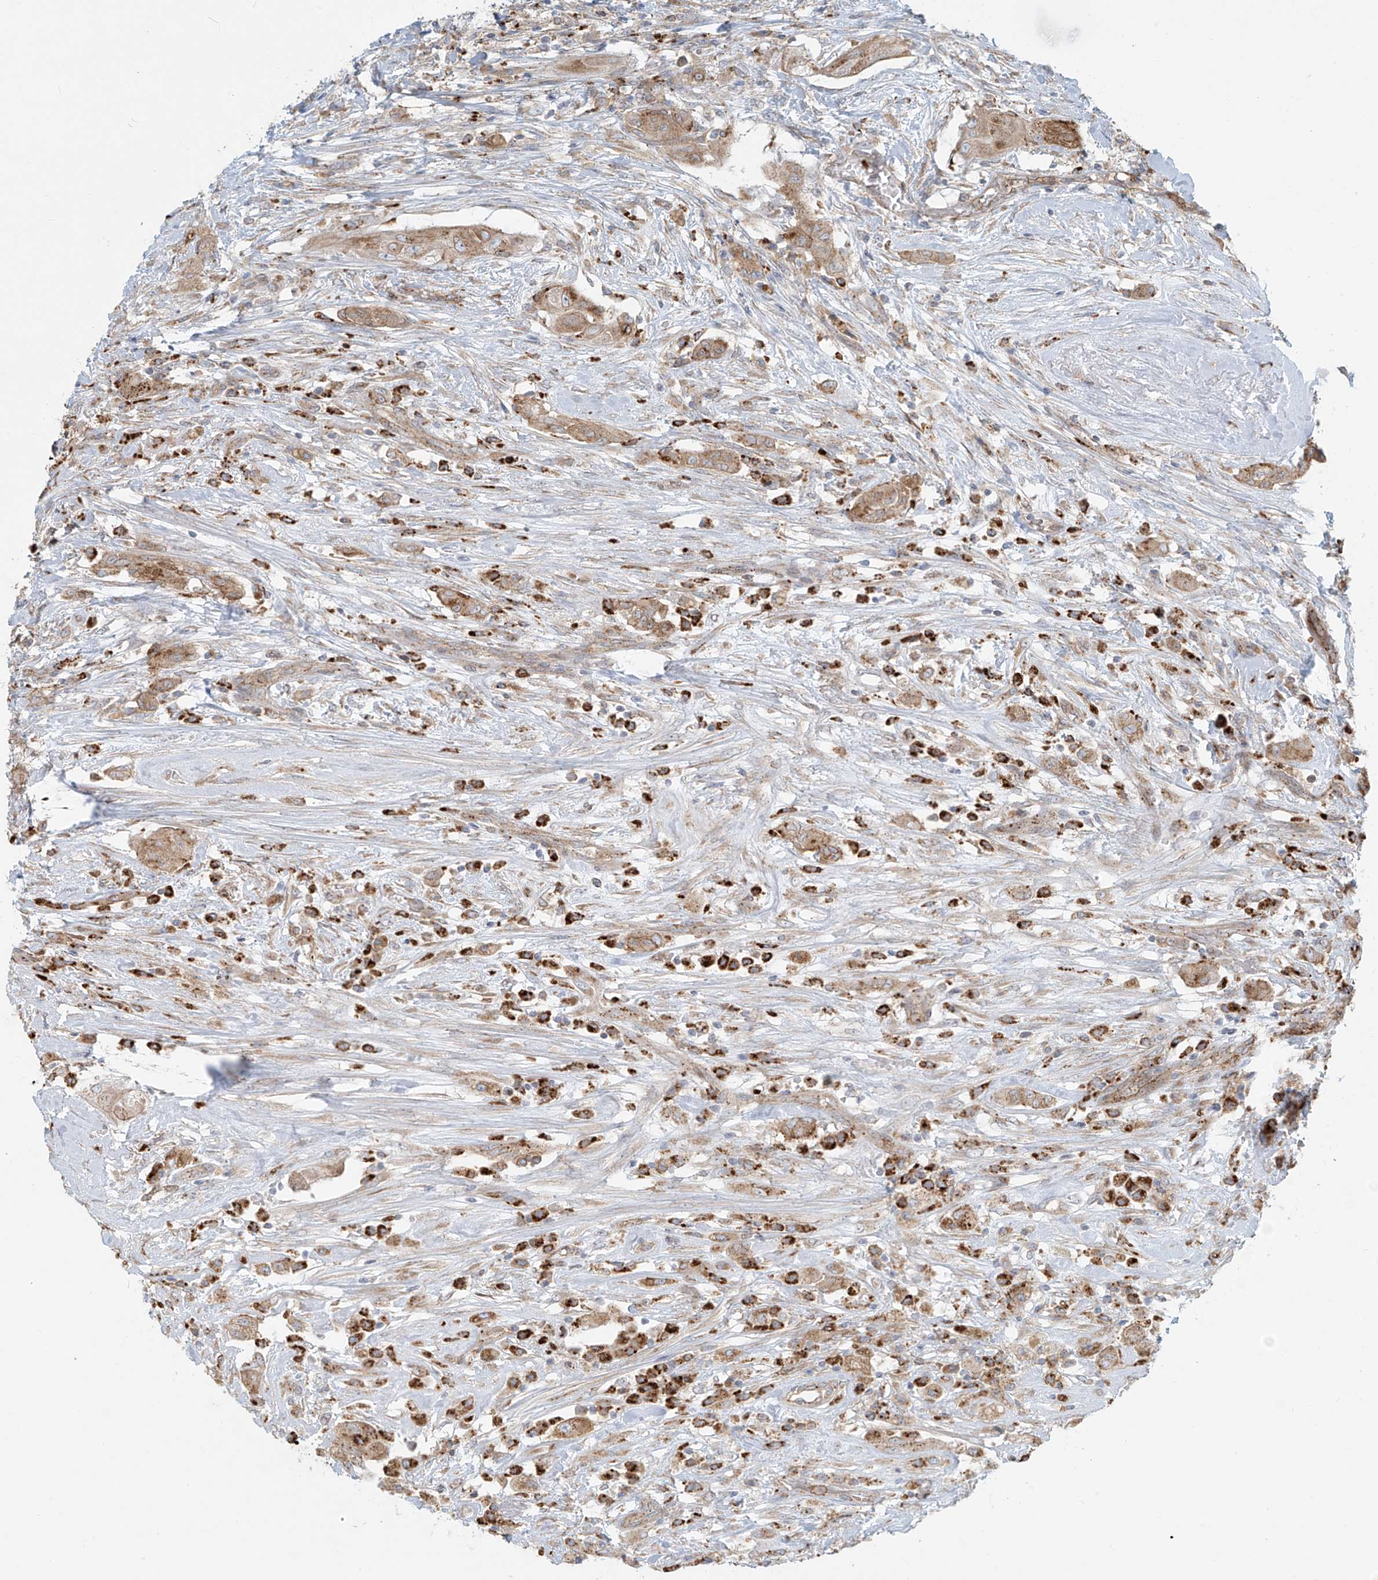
{"staining": {"intensity": "strong", "quantity": "25%-75%", "location": "cytoplasmic/membranous"}, "tissue": "thyroid cancer", "cell_type": "Tumor cells", "image_type": "cancer", "snomed": [{"axis": "morphology", "description": "Papillary adenocarcinoma, NOS"}, {"axis": "topography", "description": "Thyroid gland"}], "caption": "Immunohistochemical staining of papillary adenocarcinoma (thyroid) reveals strong cytoplasmic/membranous protein positivity in about 25%-75% of tumor cells.", "gene": "LZTS3", "patient": {"sex": "female", "age": 59}}